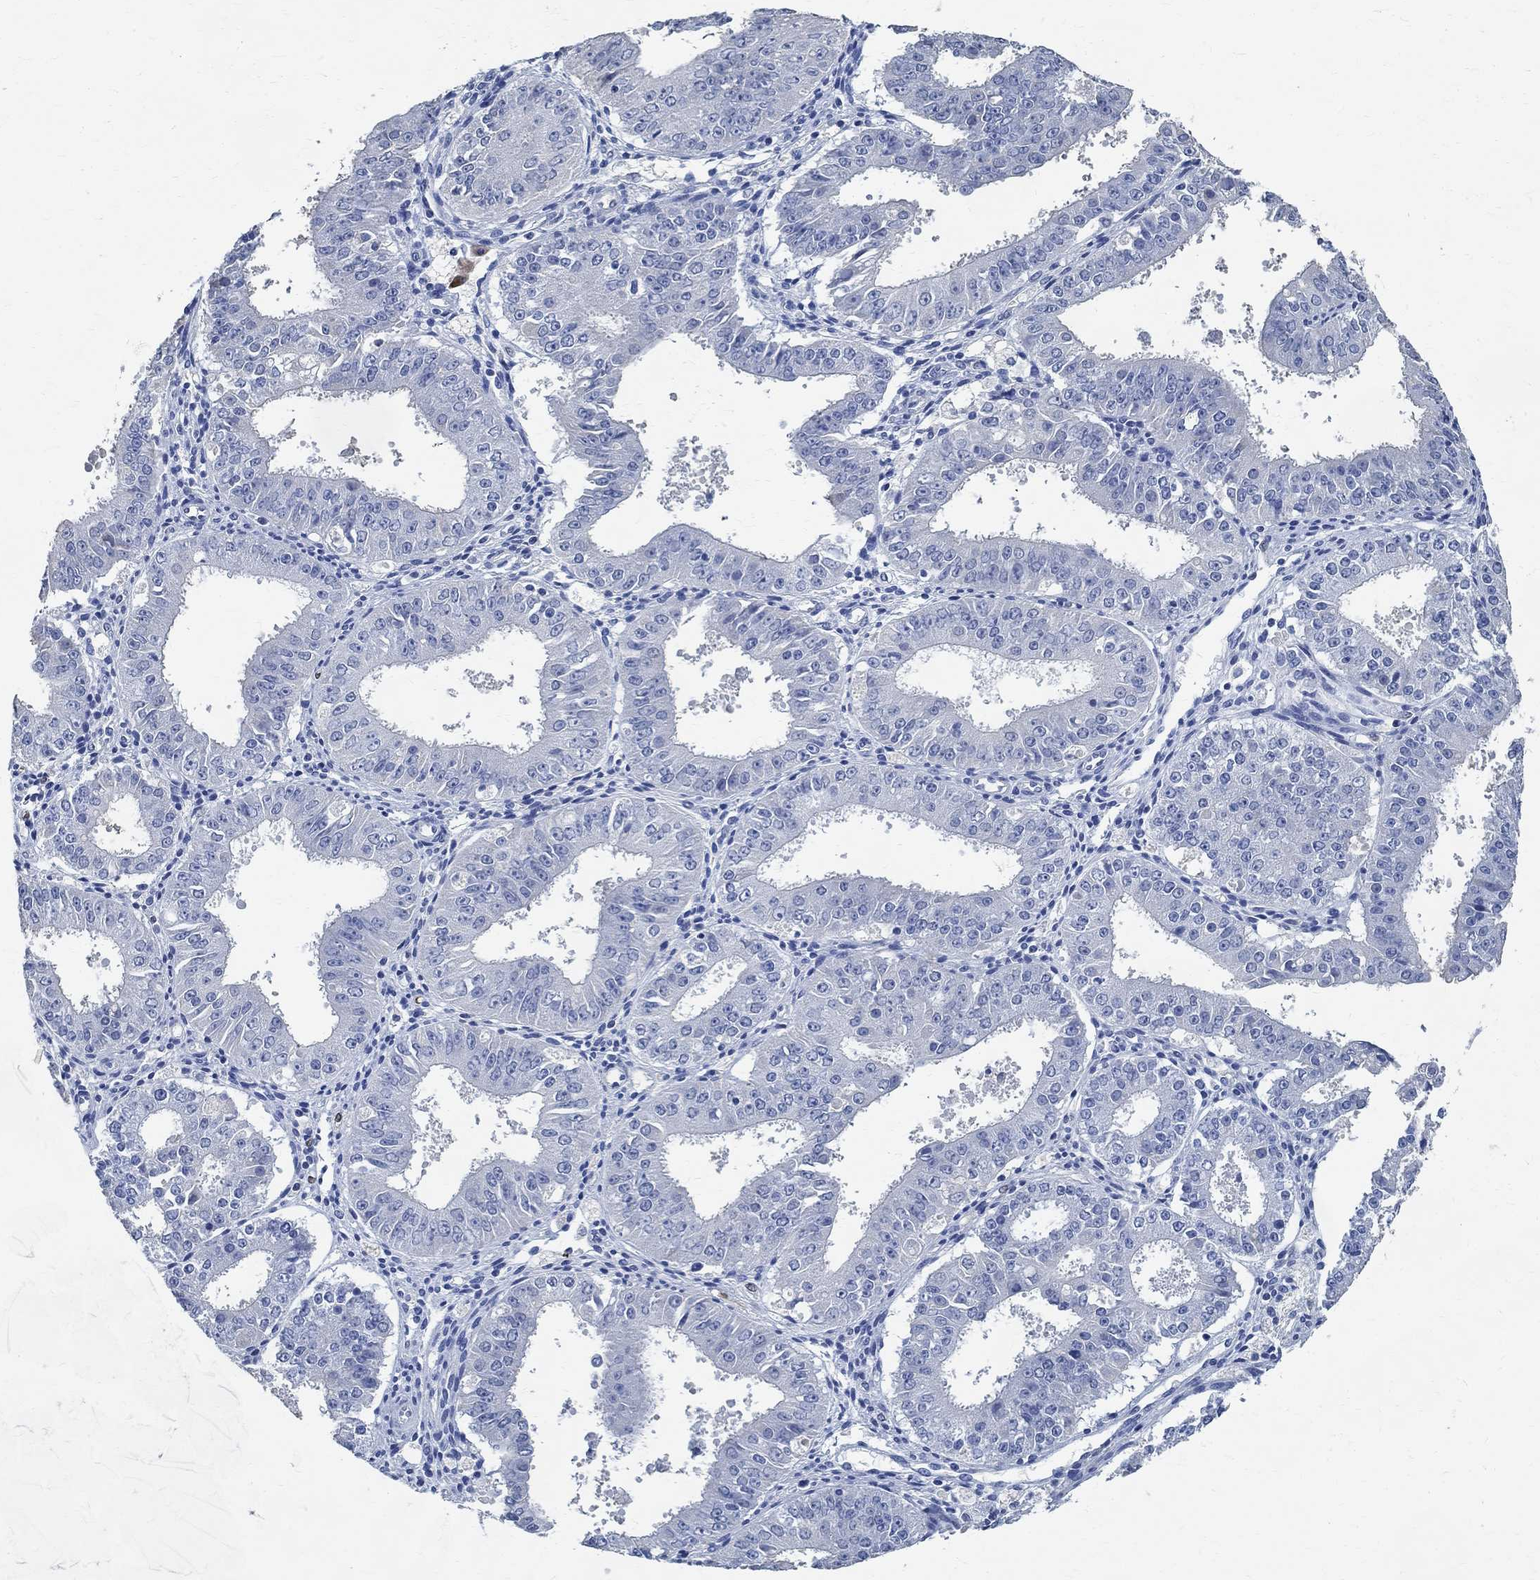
{"staining": {"intensity": "negative", "quantity": "none", "location": "none"}, "tissue": "ovarian cancer", "cell_type": "Tumor cells", "image_type": "cancer", "snomed": [{"axis": "morphology", "description": "Carcinoma, endometroid"}, {"axis": "topography", "description": "Ovary"}], "caption": "The histopathology image displays no staining of tumor cells in ovarian endometroid carcinoma.", "gene": "PRX", "patient": {"sex": "female", "age": 42}}